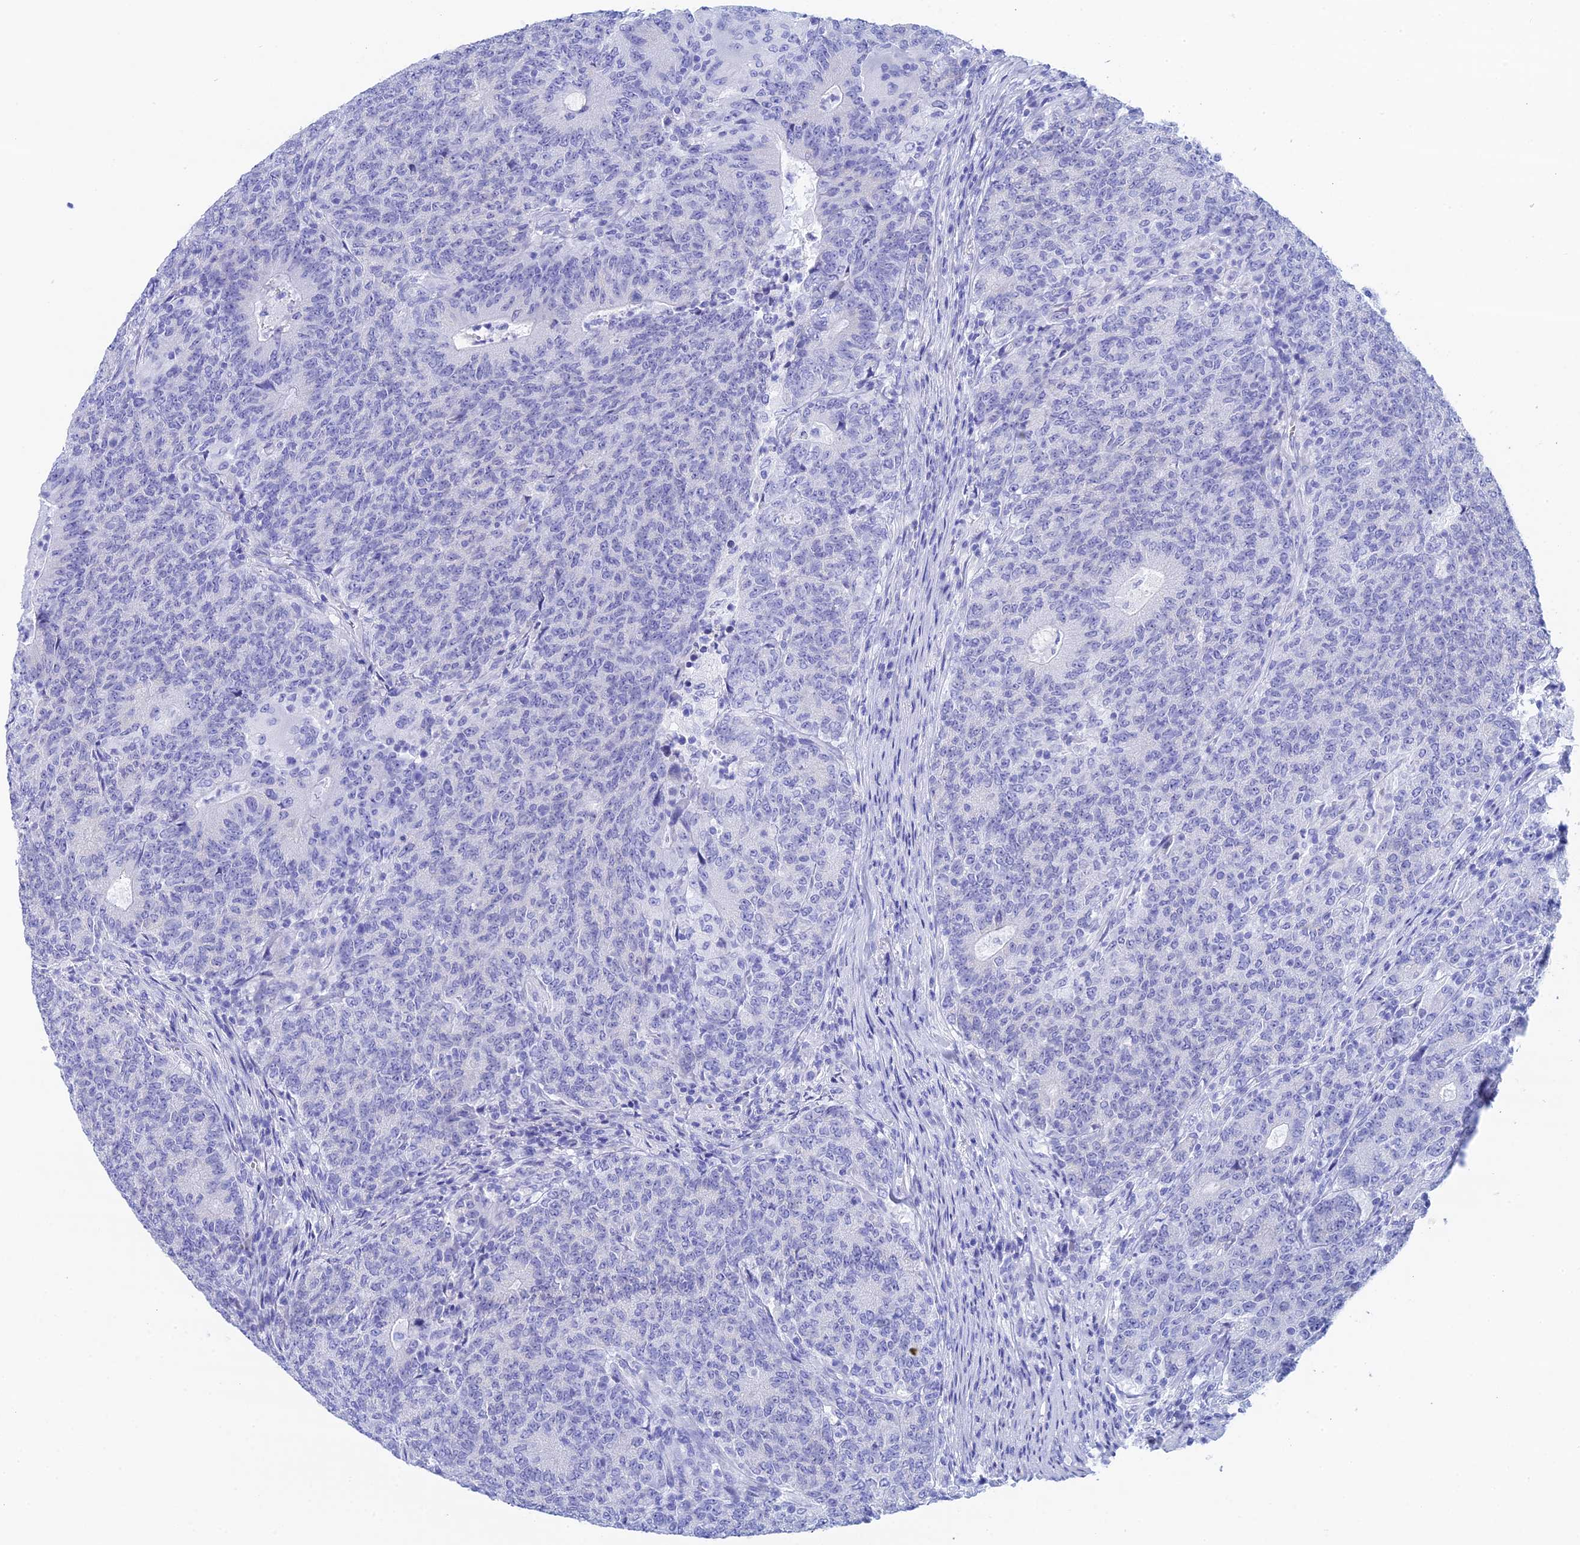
{"staining": {"intensity": "negative", "quantity": "none", "location": "none"}, "tissue": "colorectal cancer", "cell_type": "Tumor cells", "image_type": "cancer", "snomed": [{"axis": "morphology", "description": "Adenocarcinoma, NOS"}, {"axis": "topography", "description": "Colon"}], "caption": "Immunohistochemistry (IHC) of colorectal adenocarcinoma demonstrates no expression in tumor cells.", "gene": "TEX101", "patient": {"sex": "female", "age": 75}}